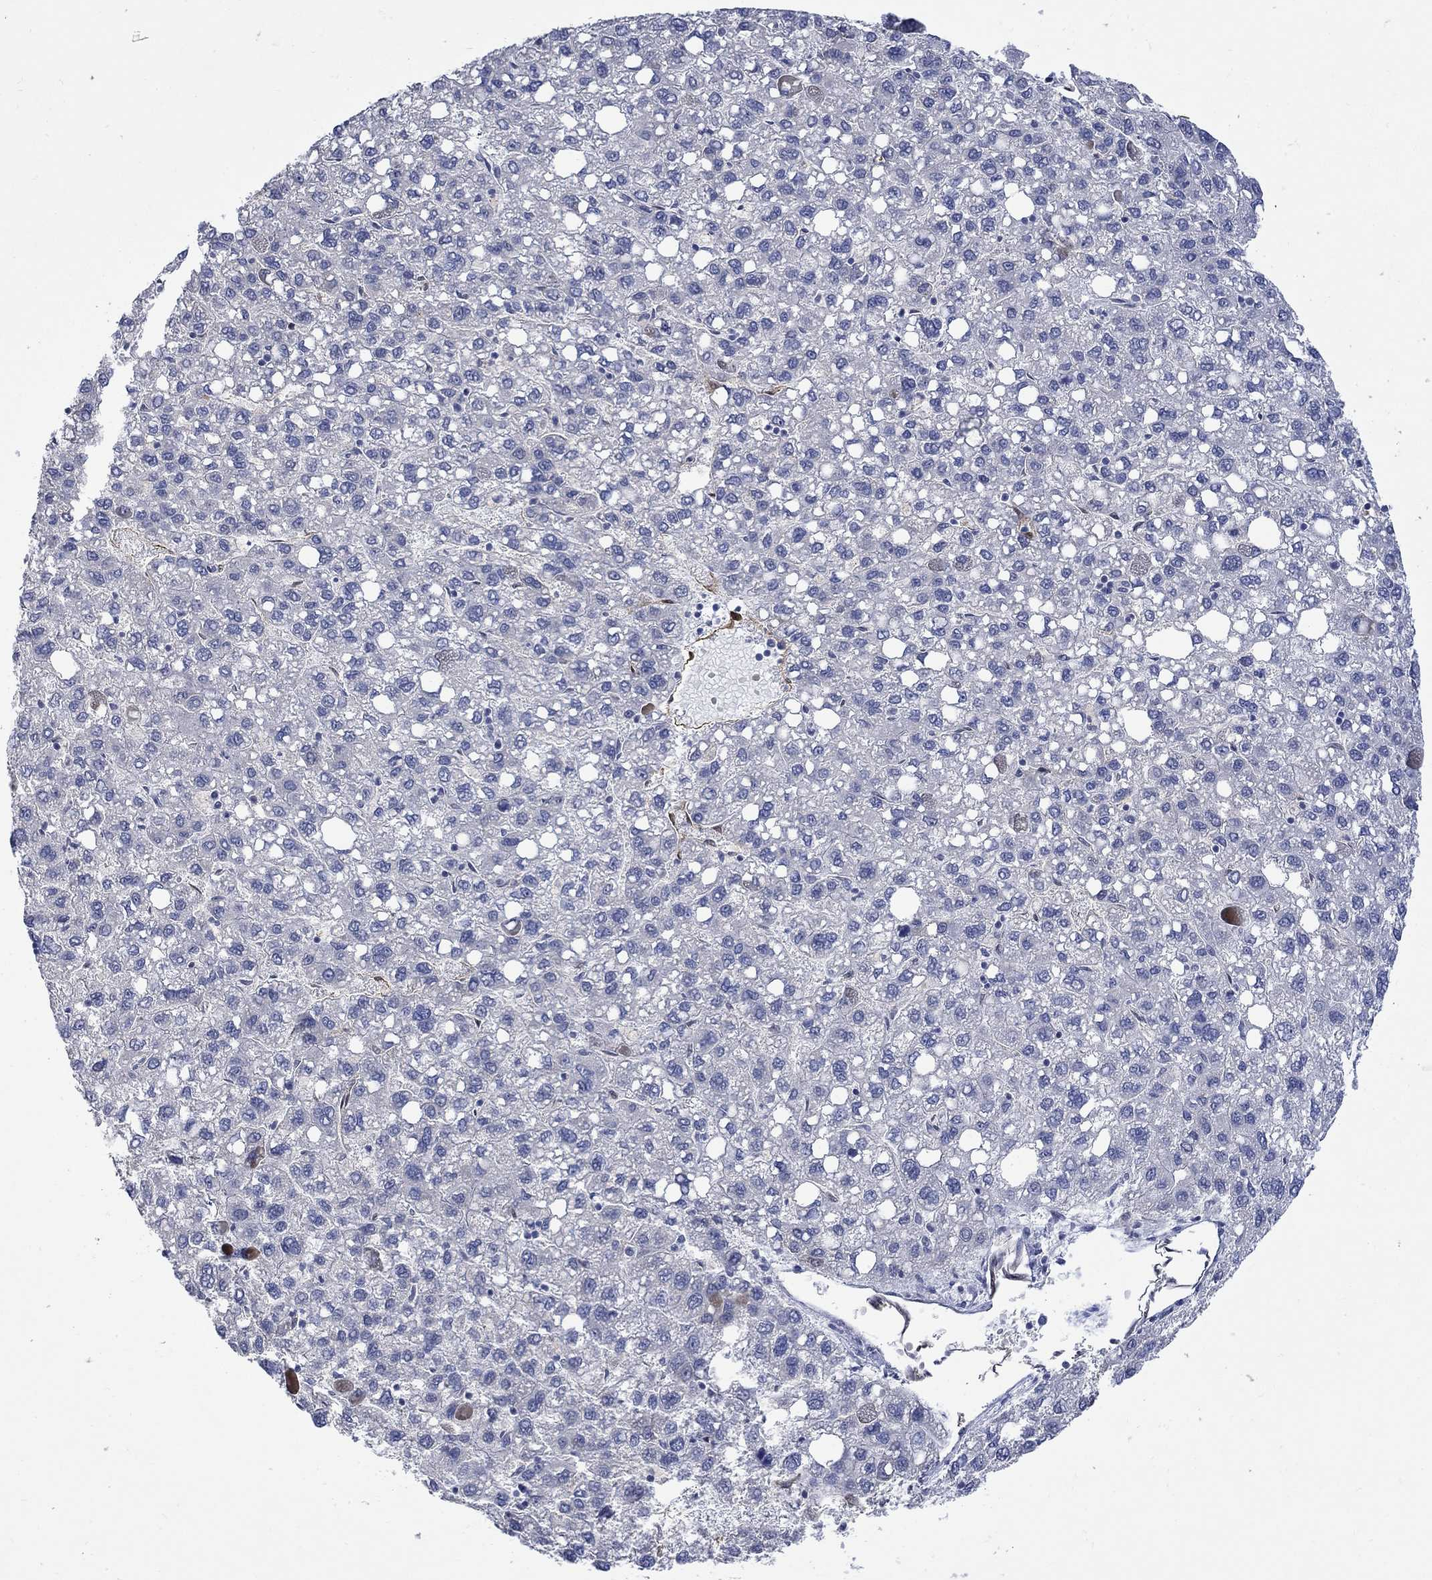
{"staining": {"intensity": "negative", "quantity": "none", "location": "none"}, "tissue": "liver cancer", "cell_type": "Tumor cells", "image_type": "cancer", "snomed": [{"axis": "morphology", "description": "Carcinoma, Hepatocellular, NOS"}, {"axis": "topography", "description": "Liver"}], "caption": "DAB (3,3'-diaminobenzidine) immunohistochemical staining of human liver cancer (hepatocellular carcinoma) shows no significant positivity in tumor cells.", "gene": "TGM2", "patient": {"sex": "female", "age": 82}}